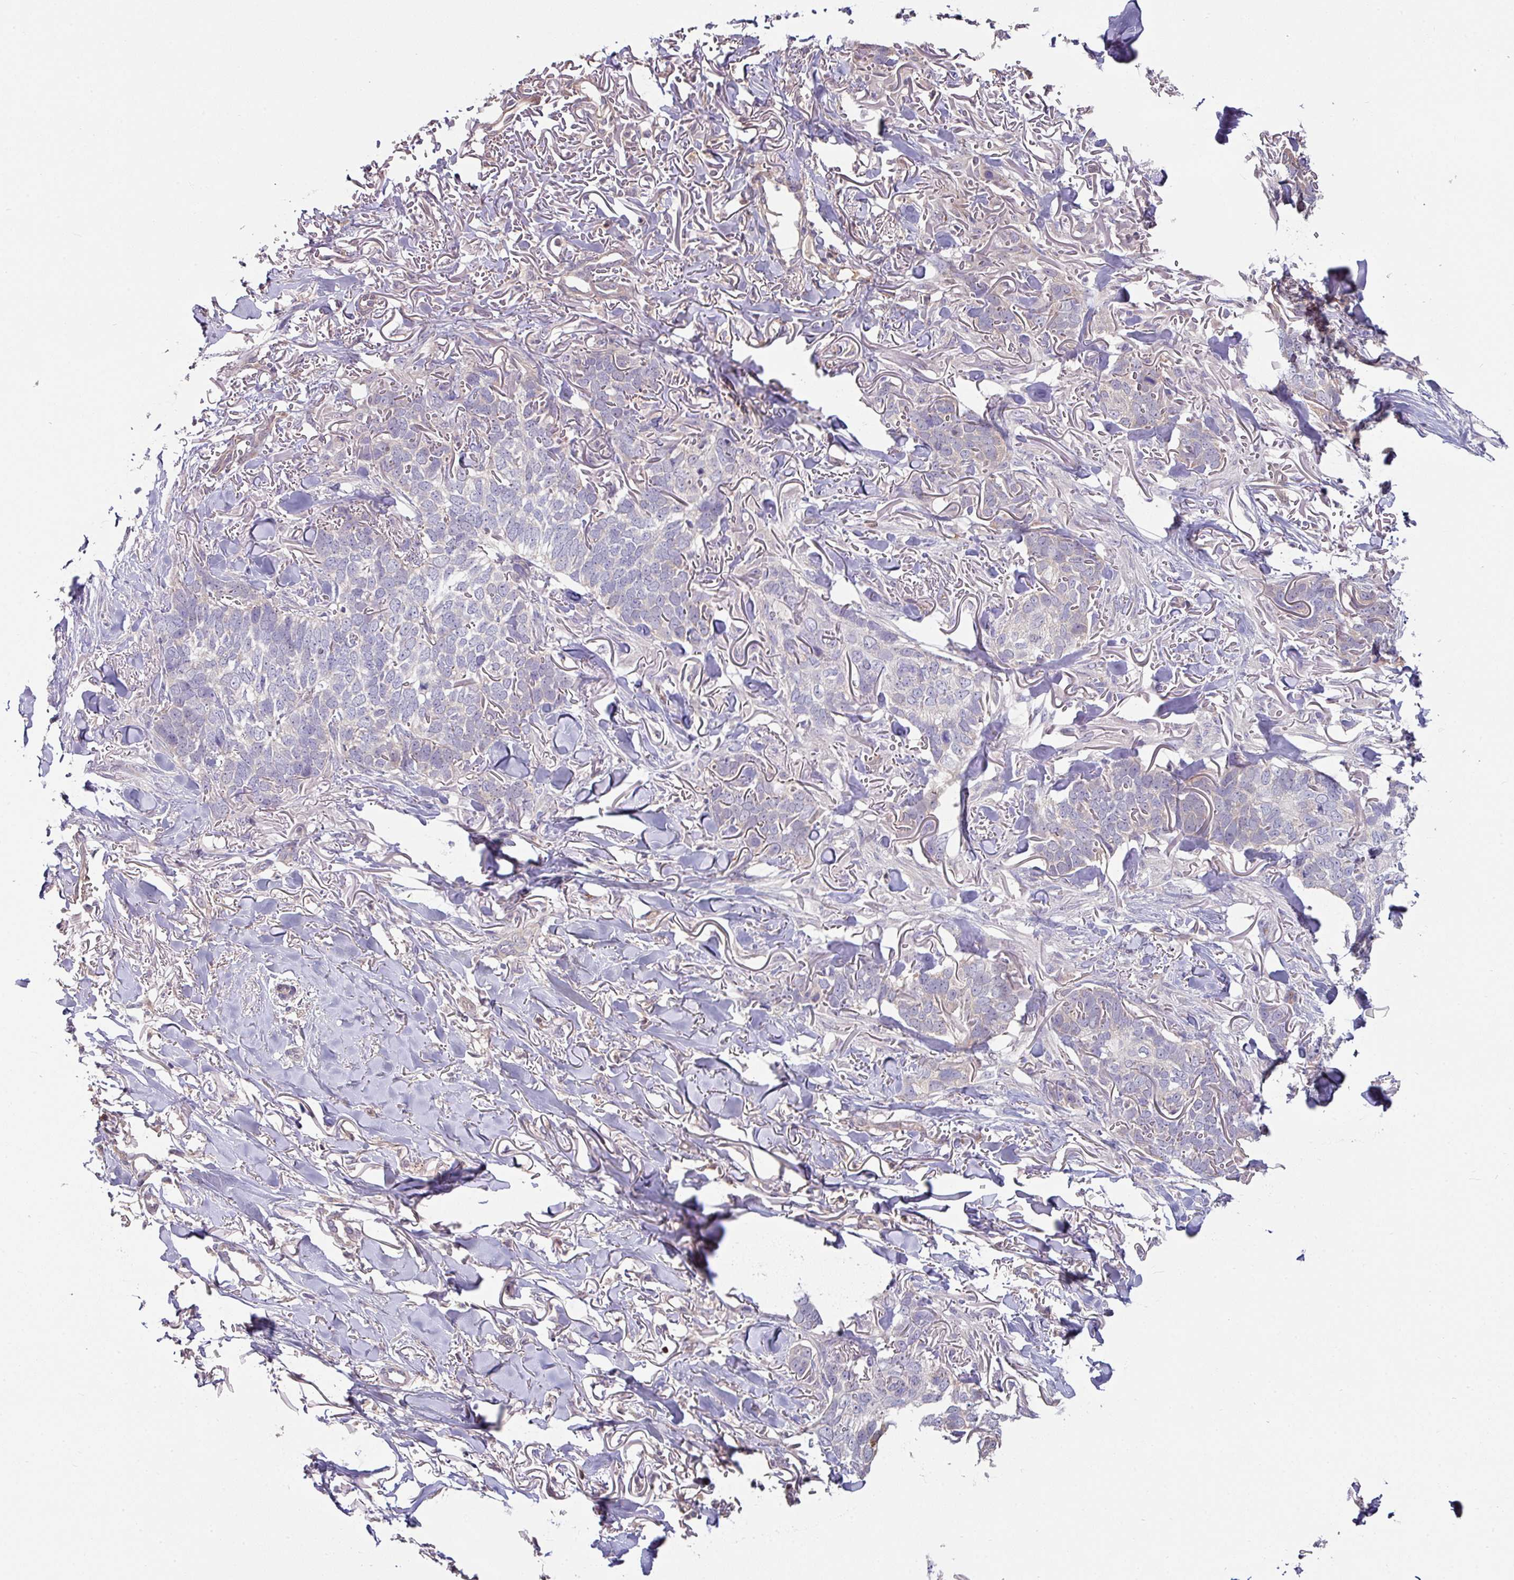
{"staining": {"intensity": "negative", "quantity": "none", "location": "none"}, "tissue": "skin cancer", "cell_type": "Tumor cells", "image_type": "cancer", "snomed": [{"axis": "morphology", "description": "Normal tissue, NOS"}, {"axis": "morphology", "description": "Basal cell carcinoma"}, {"axis": "topography", "description": "Skin"}], "caption": "Immunohistochemical staining of human skin cancer shows no significant expression in tumor cells.", "gene": "SLAMF6", "patient": {"sex": "male", "age": 77}}